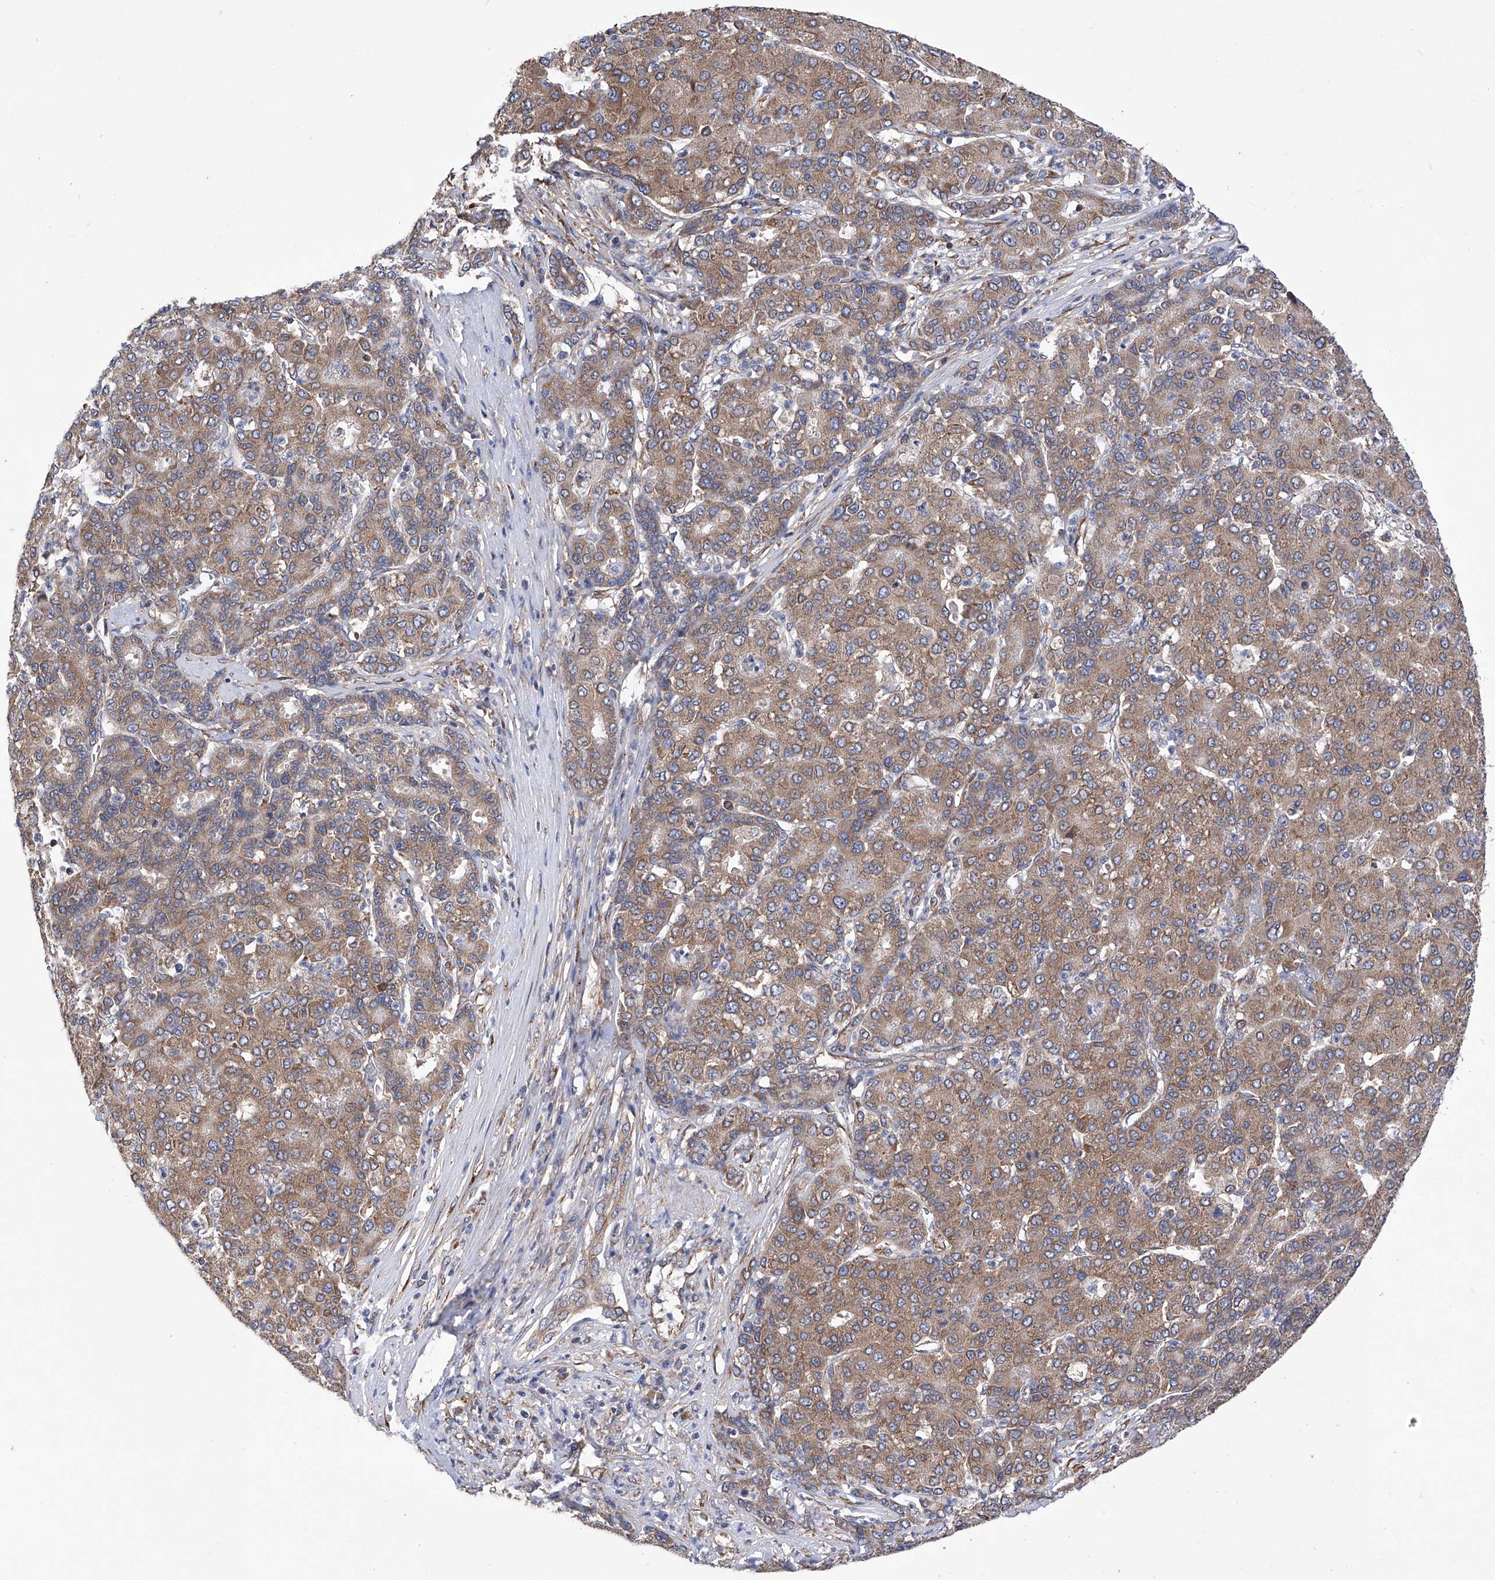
{"staining": {"intensity": "moderate", "quantity": ">75%", "location": "cytoplasmic/membranous"}, "tissue": "liver cancer", "cell_type": "Tumor cells", "image_type": "cancer", "snomed": [{"axis": "morphology", "description": "Carcinoma, Hepatocellular, NOS"}, {"axis": "topography", "description": "Liver"}], "caption": "Liver cancer (hepatocellular carcinoma) was stained to show a protein in brown. There is medium levels of moderate cytoplasmic/membranous positivity in about >75% of tumor cells.", "gene": "DNAH8", "patient": {"sex": "male", "age": 65}}